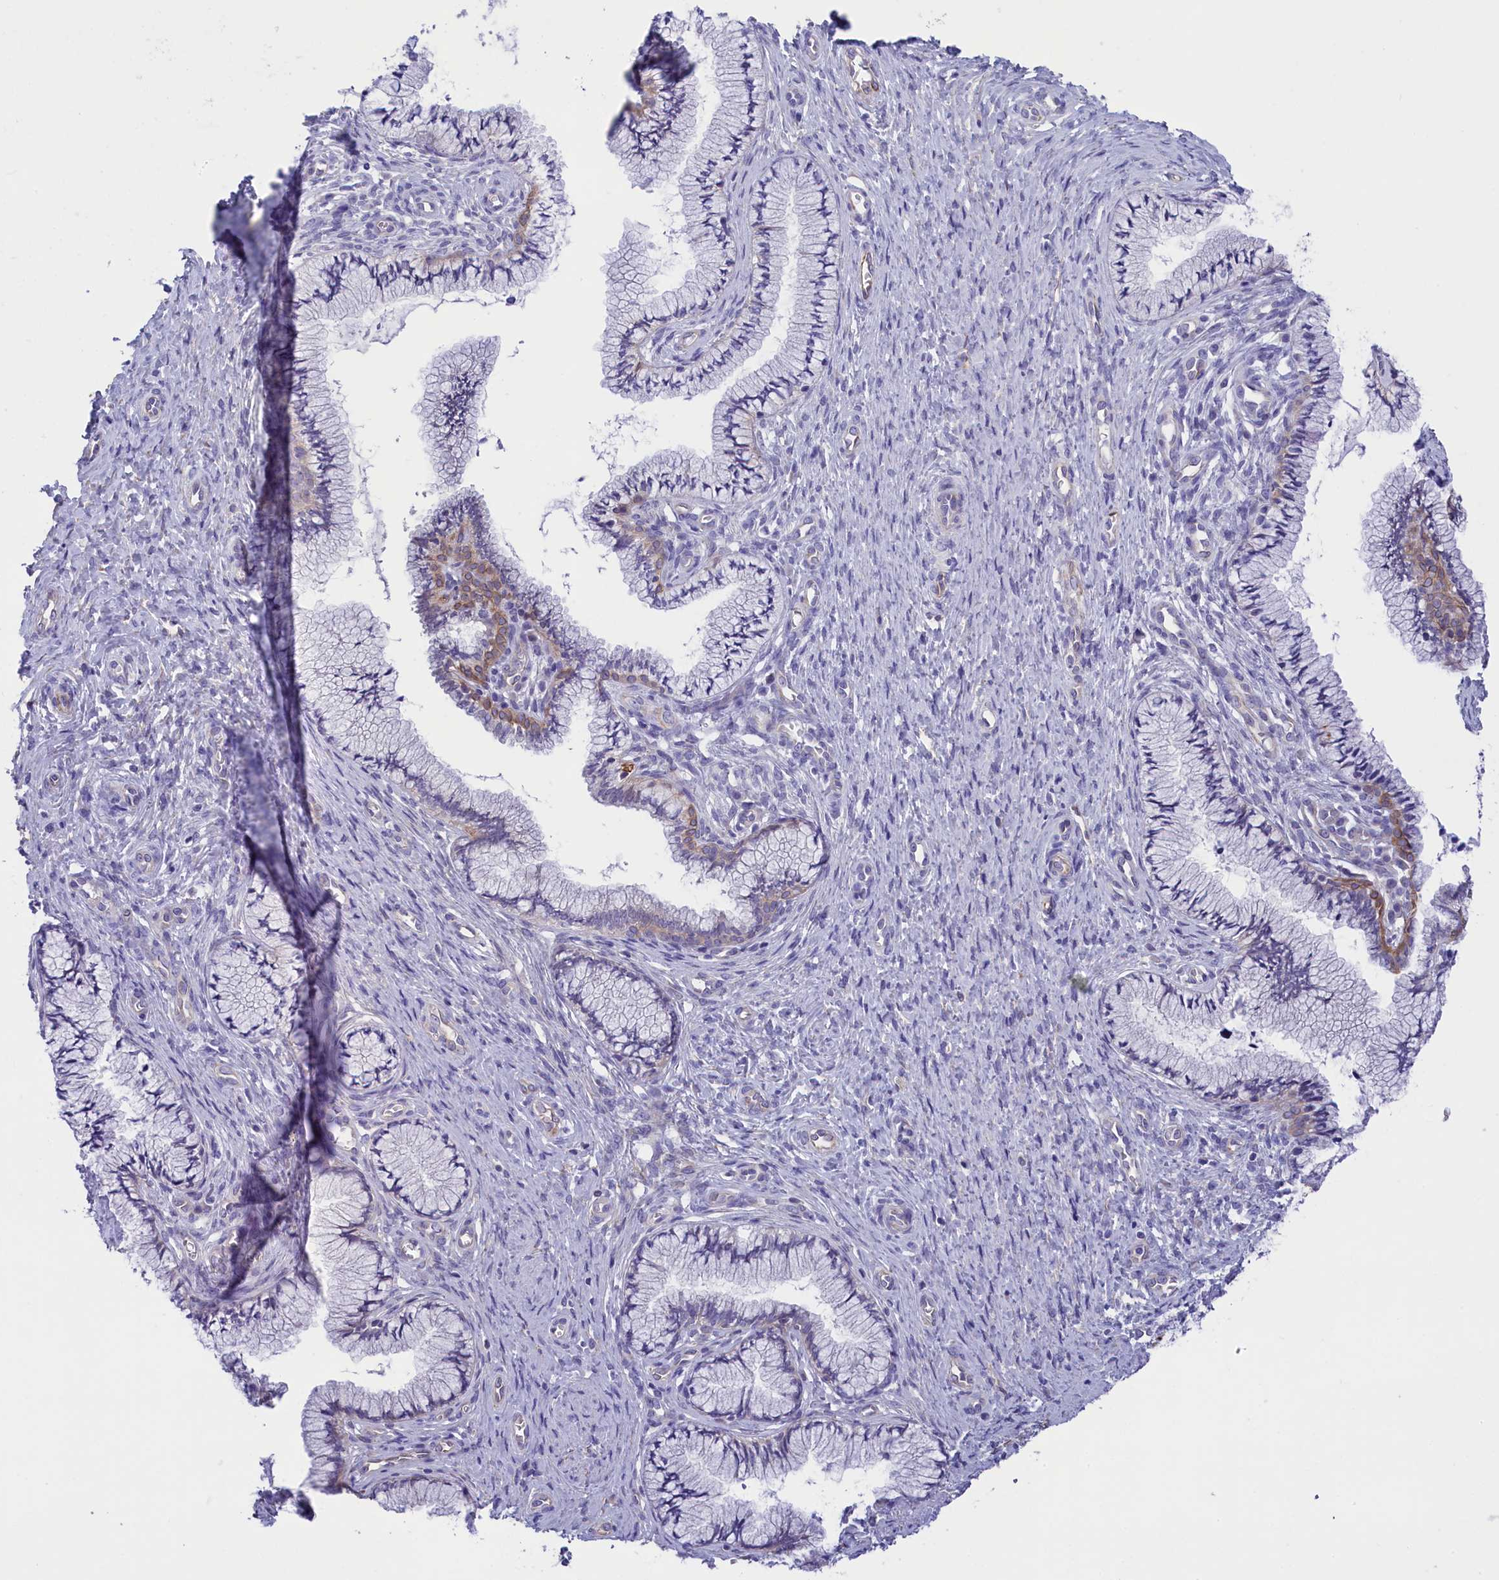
{"staining": {"intensity": "negative", "quantity": "none", "location": "none"}, "tissue": "cervix", "cell_type": "Glandular cells", "image_type": "normal", "snomed": [{"axis": "morphology", "description": "Normal tissue, NOS"}, {"axis": "topography", "description": "Cervix"}], "caption": "This is an immunohistochemistry (IHC) micrograph of normal human cervix. There is no staining in glandular cells.", "gene": "TACSTD2", "patient": {"sex": "female", "age": 36}}